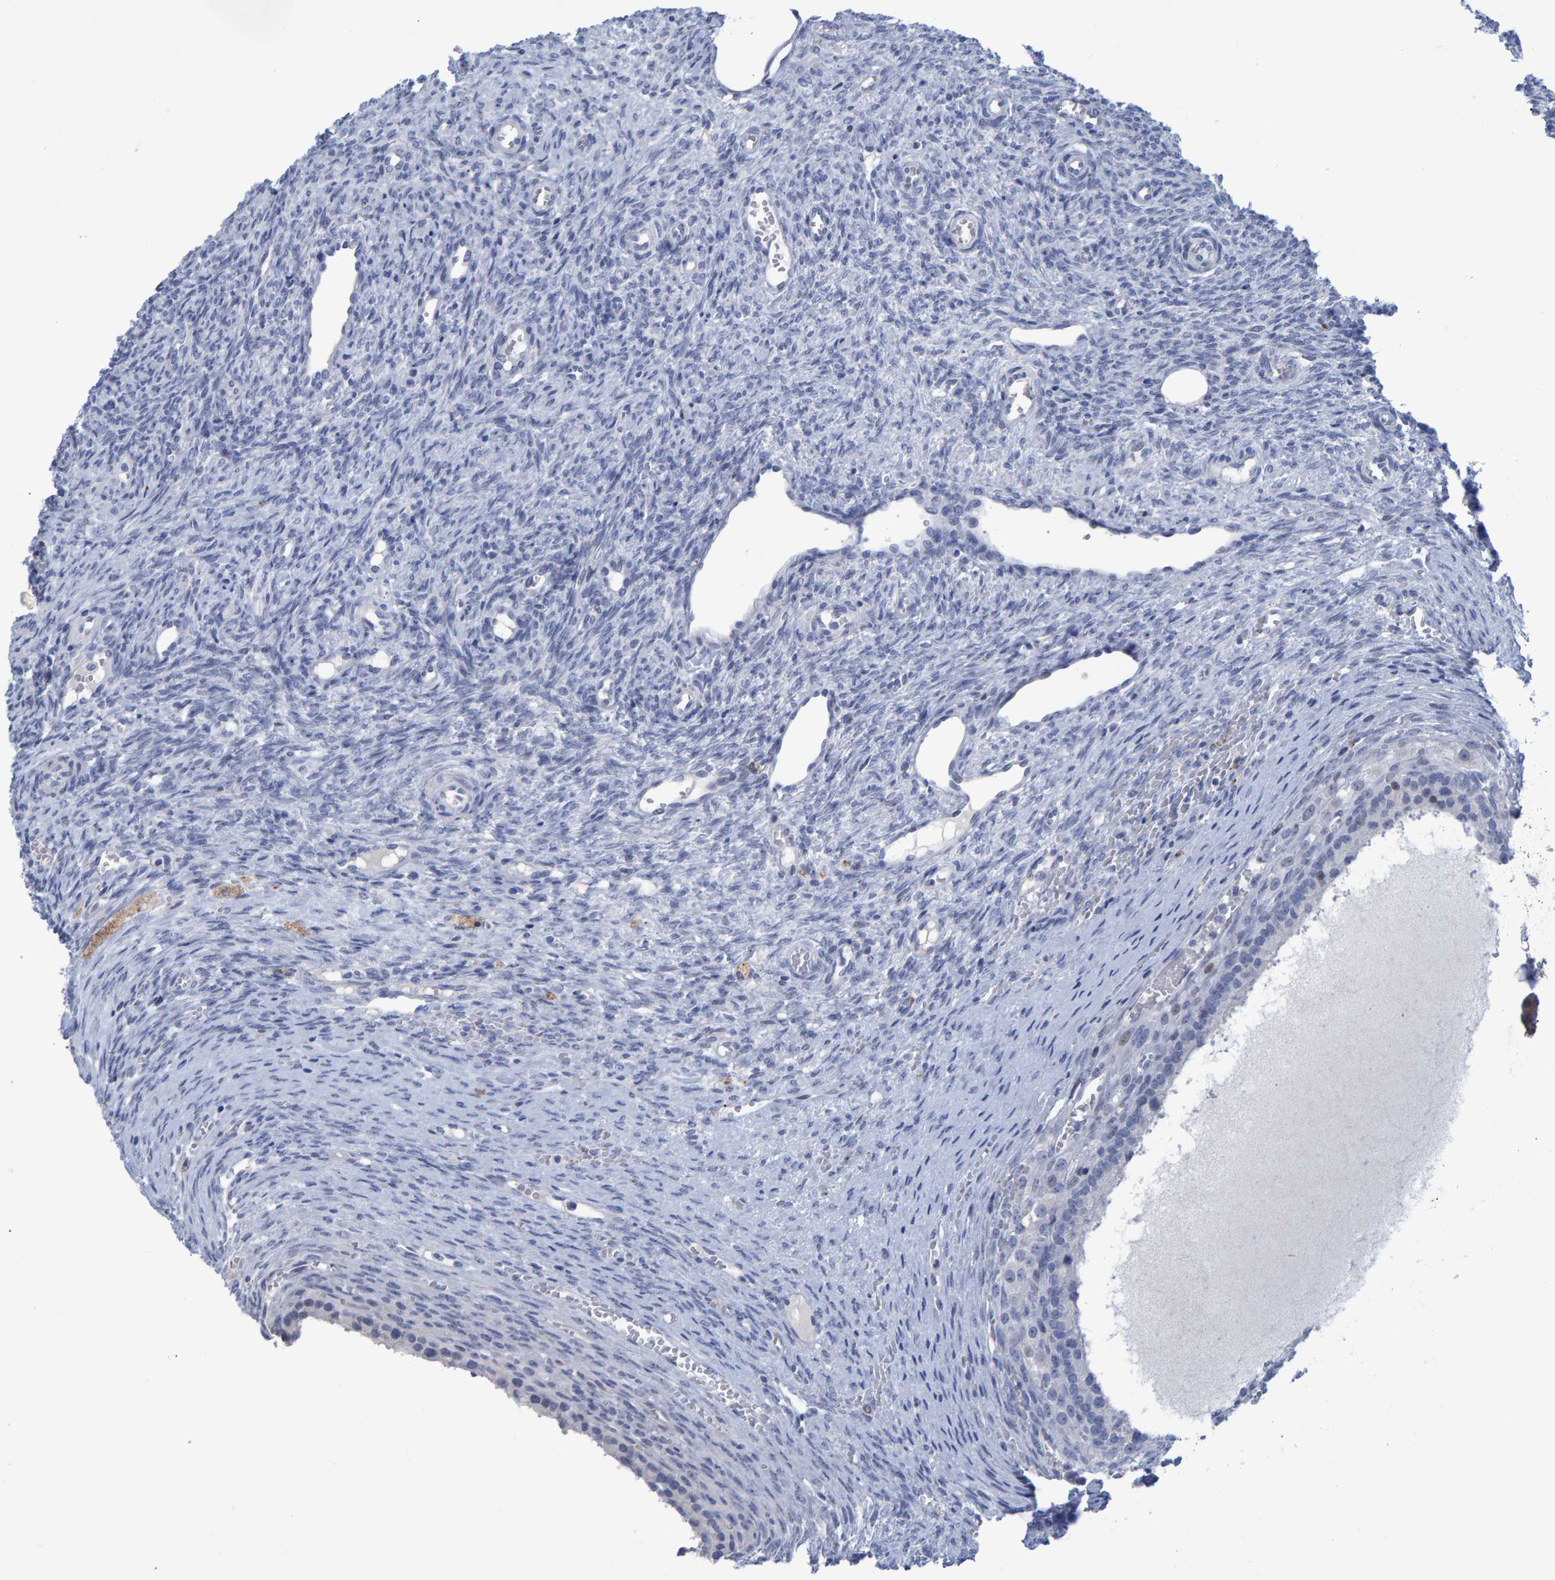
{"staining": {"intensity": "negative", "quantity": "none", "location": "none"}, "tissue": "ovary", "cell_type": "Ovarian stroma cells", "image_type": "normal", "snomed": [{"axis": "morphology", "description": "Normal tissue, NOS"}, {"axis": "topography", "description": "Ovary"}], "caption": "Immunohistochemistry (IHC) photomicrograph of normal ovary stained for a protein (brown), which shows no staining in ovarian stroma cells. The staining was performed using DAB to visualize the protein expression in brown, while the nuclei were stained in blue with hematoxylin (Magnification: 20x).", "gene": "PROCA1", "patient": {"sex": "female", "age": 41}}